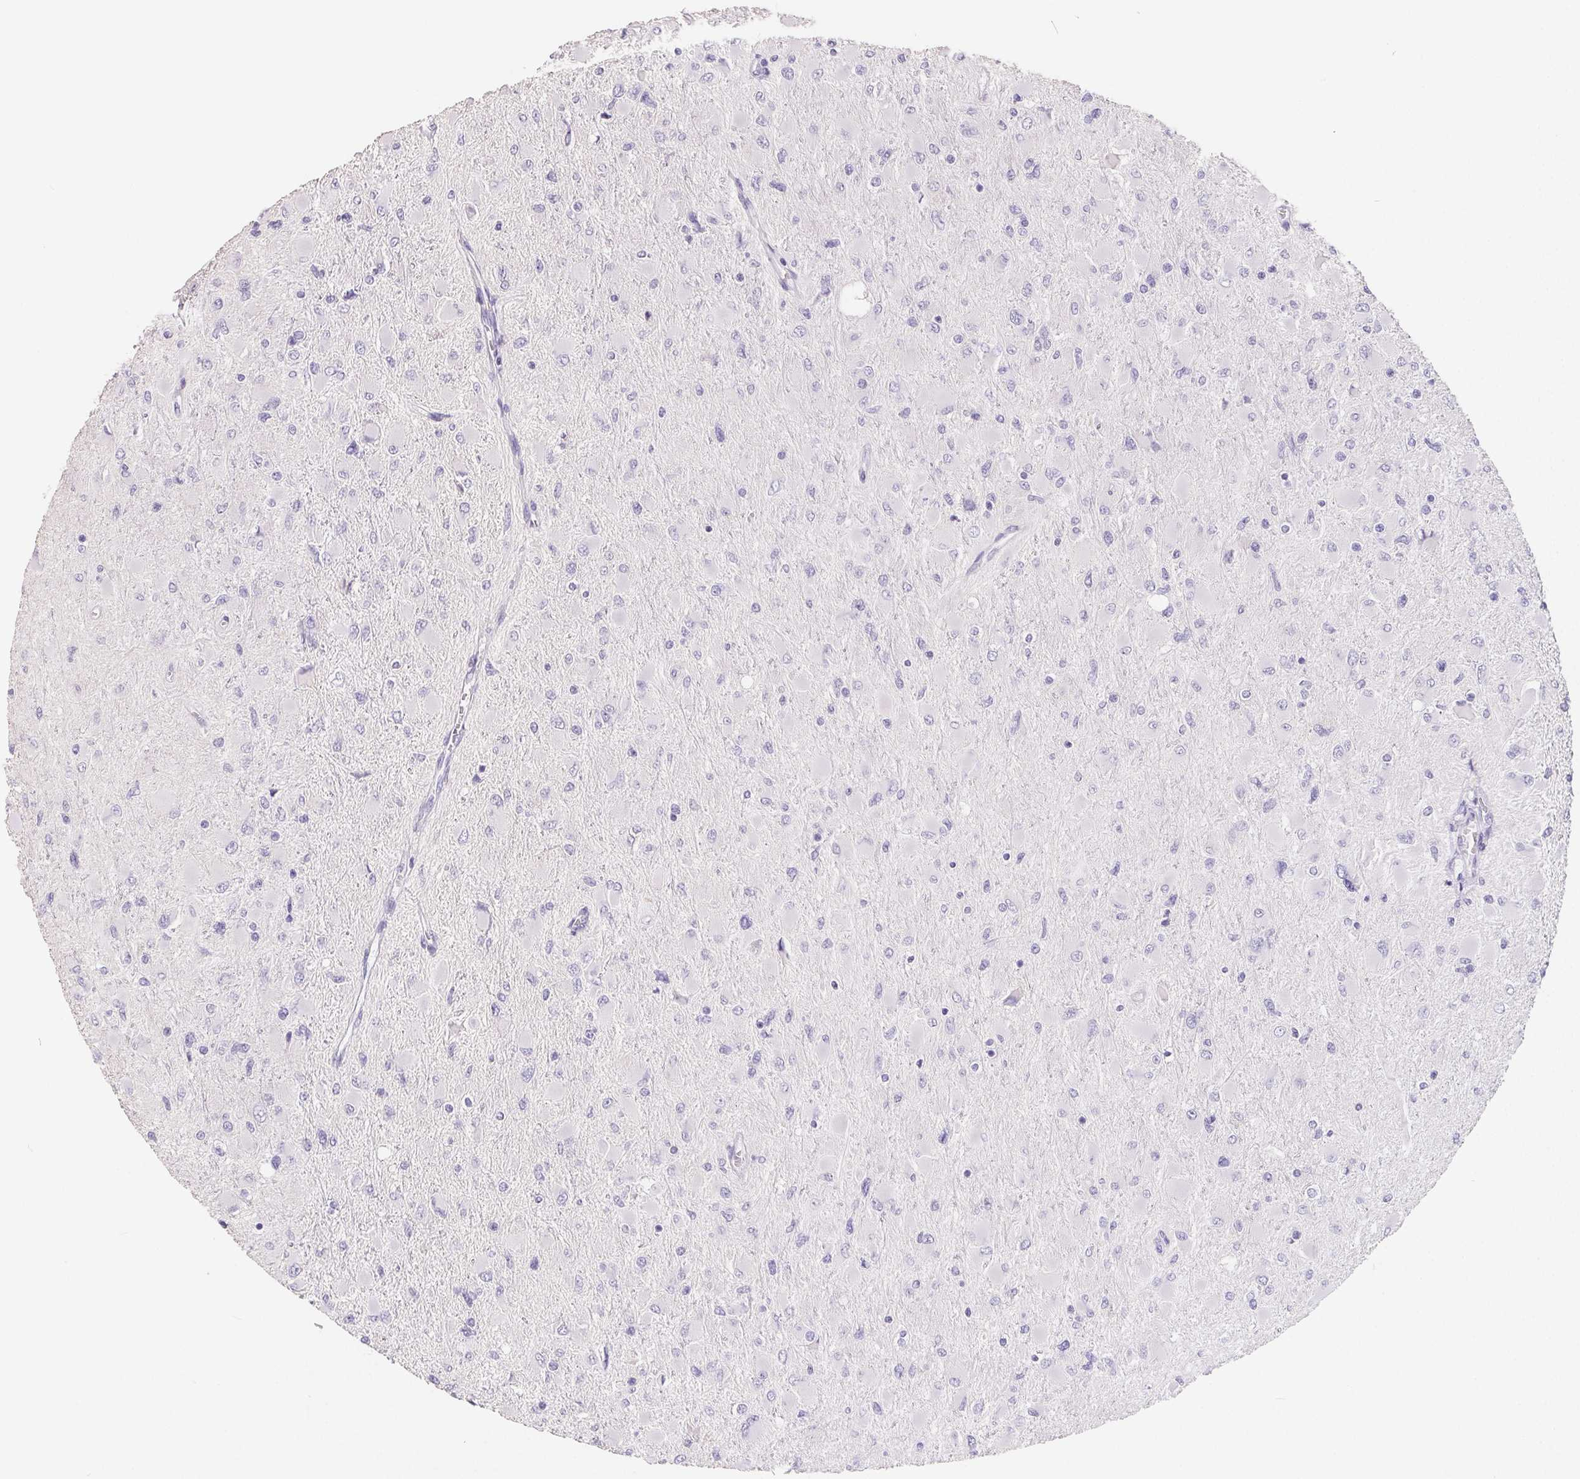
{"staining": {"intensity": "negative", "quantity": "none", "location": "none"}, "tissue": "glioma", "cell_type": "Tumor cells", "image_type": "cancer", "snomed": [{"axis": "morphology", "description": "Glioma, malignant, High grade"}, {"axis": "topography", "description": "Cerebral cortex"}], "caption": "The histopathology image reveals no staining of tumor cells in glioma. (IHC, brightfield microscopy, high magnification).", "gene": "FDX1", "patient": {"sex": "female", "age": 36}}